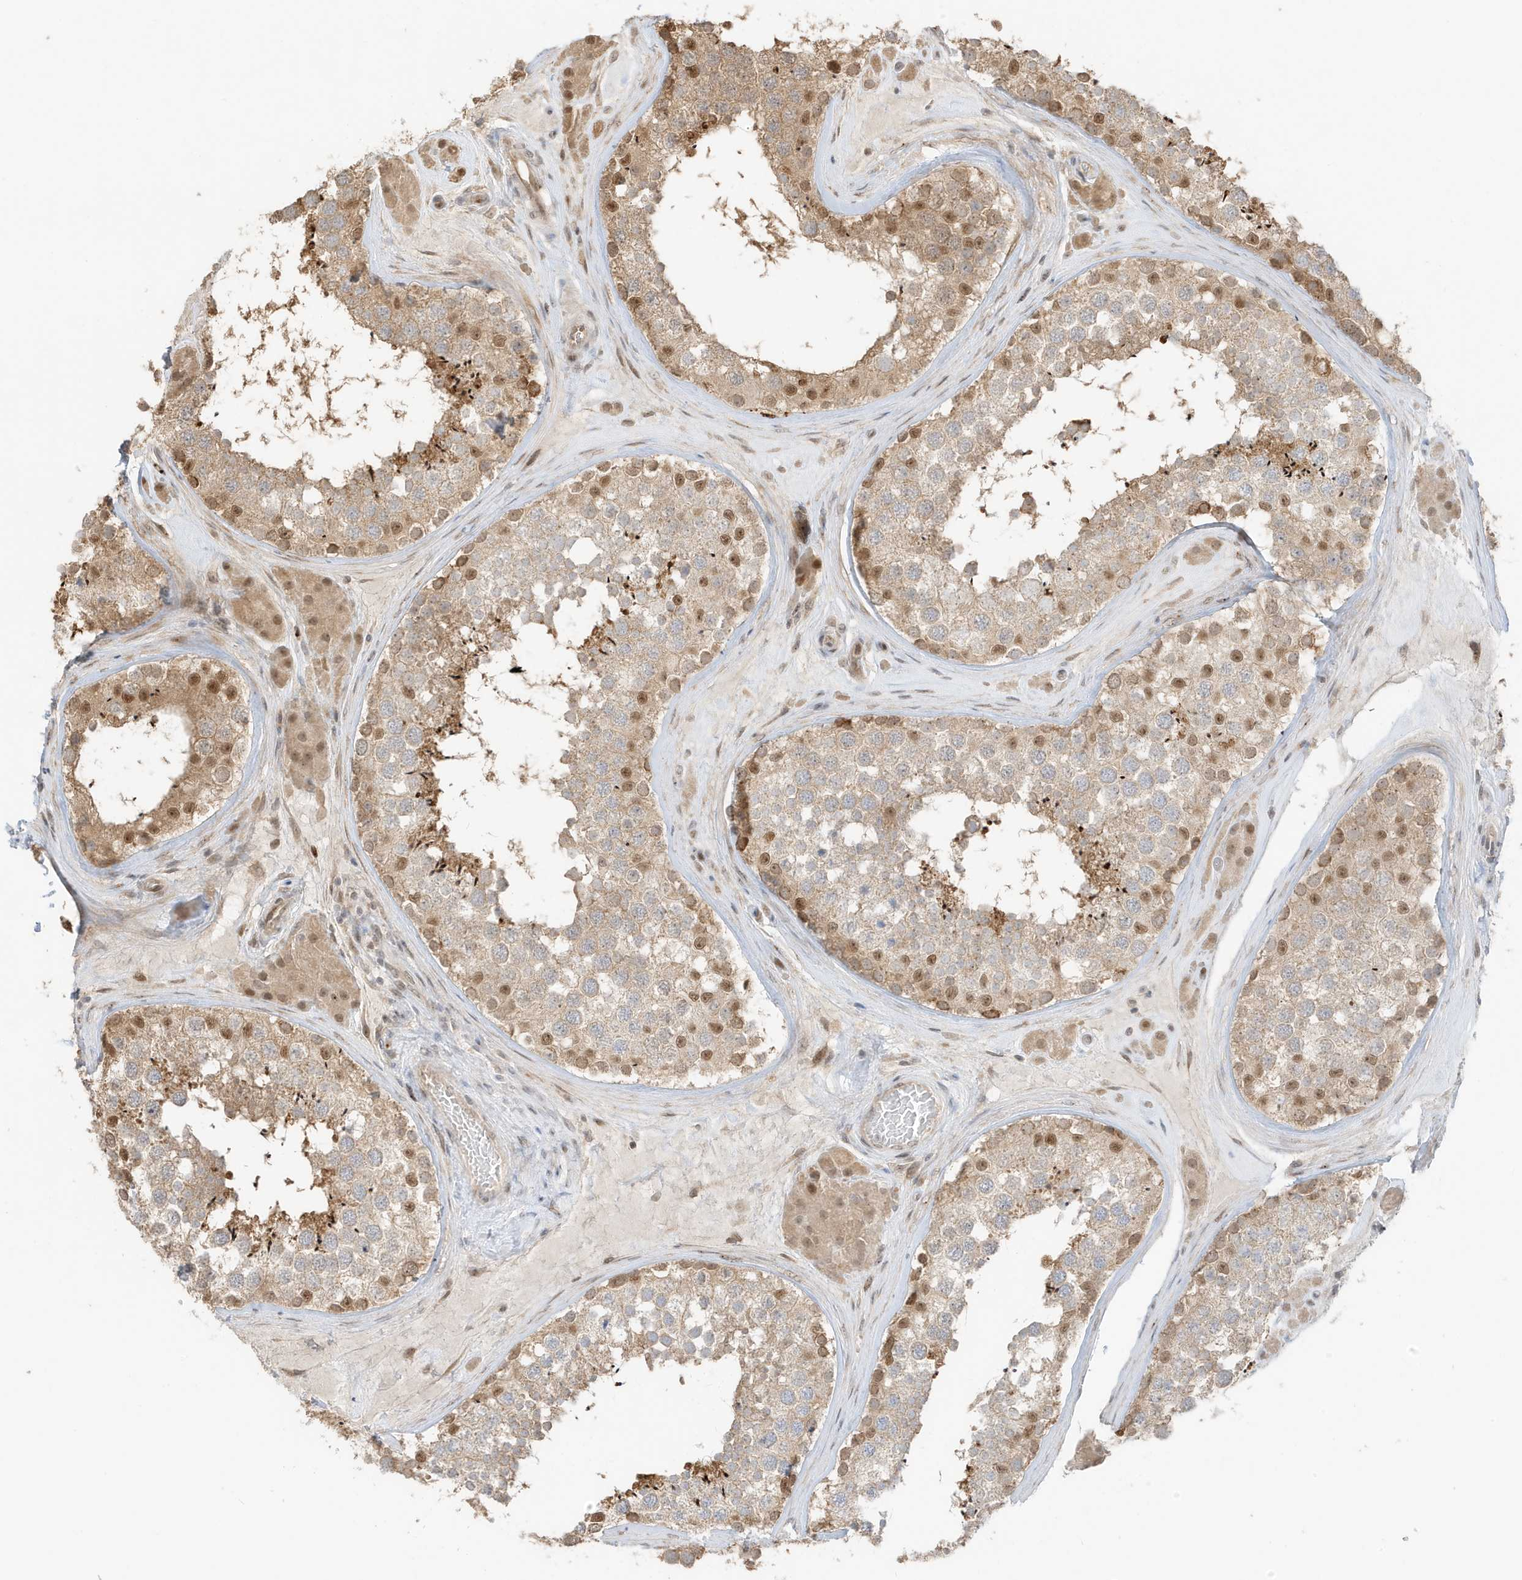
{"staining": {"intensity": "moderate", "quantity": ">75%", "location": "cytoplasmic/membranous,nuclear"}, "tissue": "testis", "cell_type": "Cells in seminiferous ducts", "image_type": "normal", "snomed": [{"axis": "morphology", "description": "Normal tissue, NOS"}, {"axis": "topography", "description": "Testis"}], "caption": "Testis stained with immunohistochemistry (IHC) demonstrates moderate cytoplasmic/membranous,nuclear expression in about >75% of cells in seminiferous ducts.", "gene": "ZBTB41", "patient": {"sex": "male", "age": 46}}